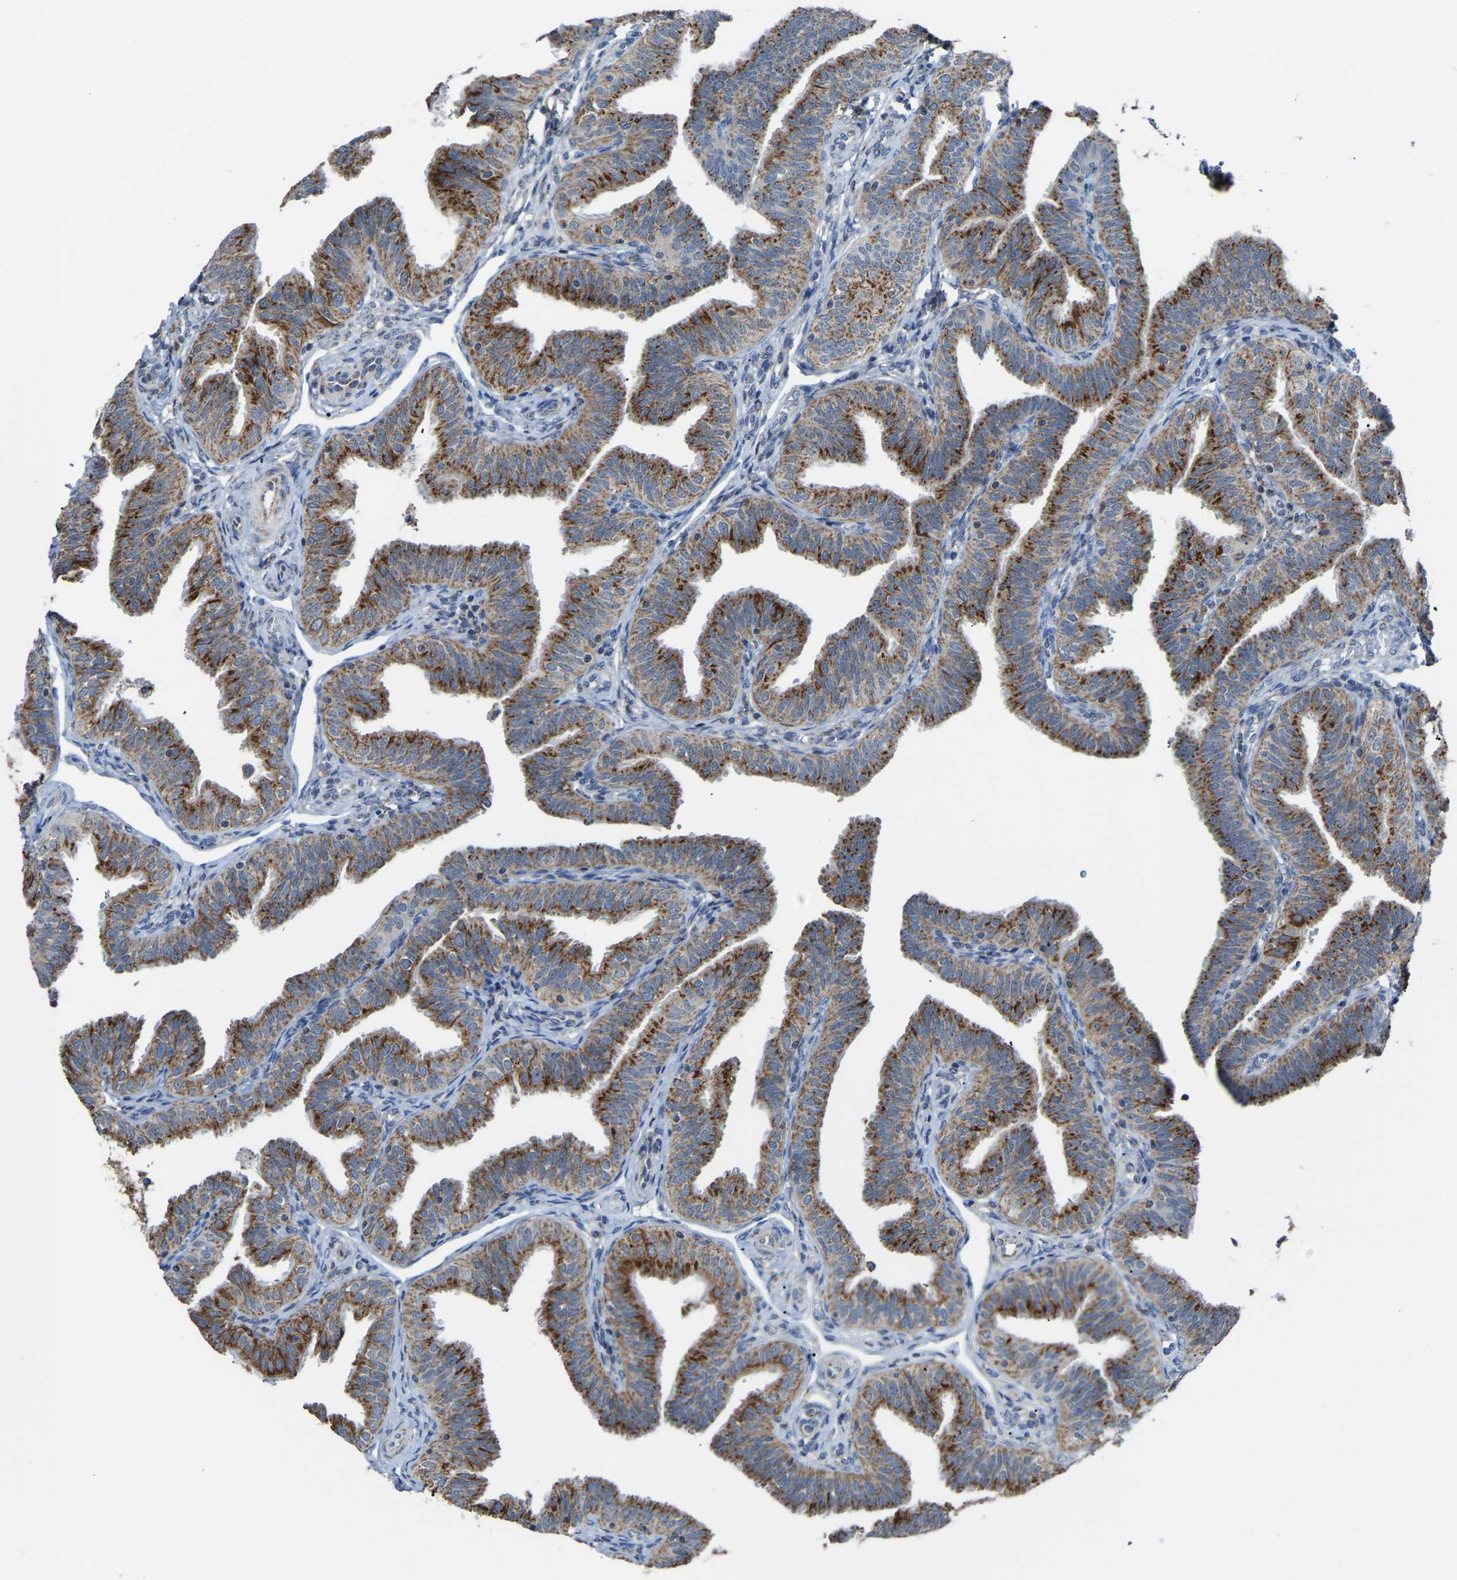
{"staining": {"intensity": "moderate", "quantity": ">75%", "location": "cytoplasmic/membranous"}, "tissue": "fallopian tube", "cell_type": "Glandular cells", "image_type": "normal", "snomed": [{"axis": "morphology", "description": "Normal tissue, NOS"}, {"axis": "topography", "description": "Fallopian tube"}], "caption": "Moderate cytoplasmic/membranous staining is present in approximately >75% of glandular cells in normal fallopian tube.", "gene": "CANT1", "patient": {"sex": "female", "age": 35}}